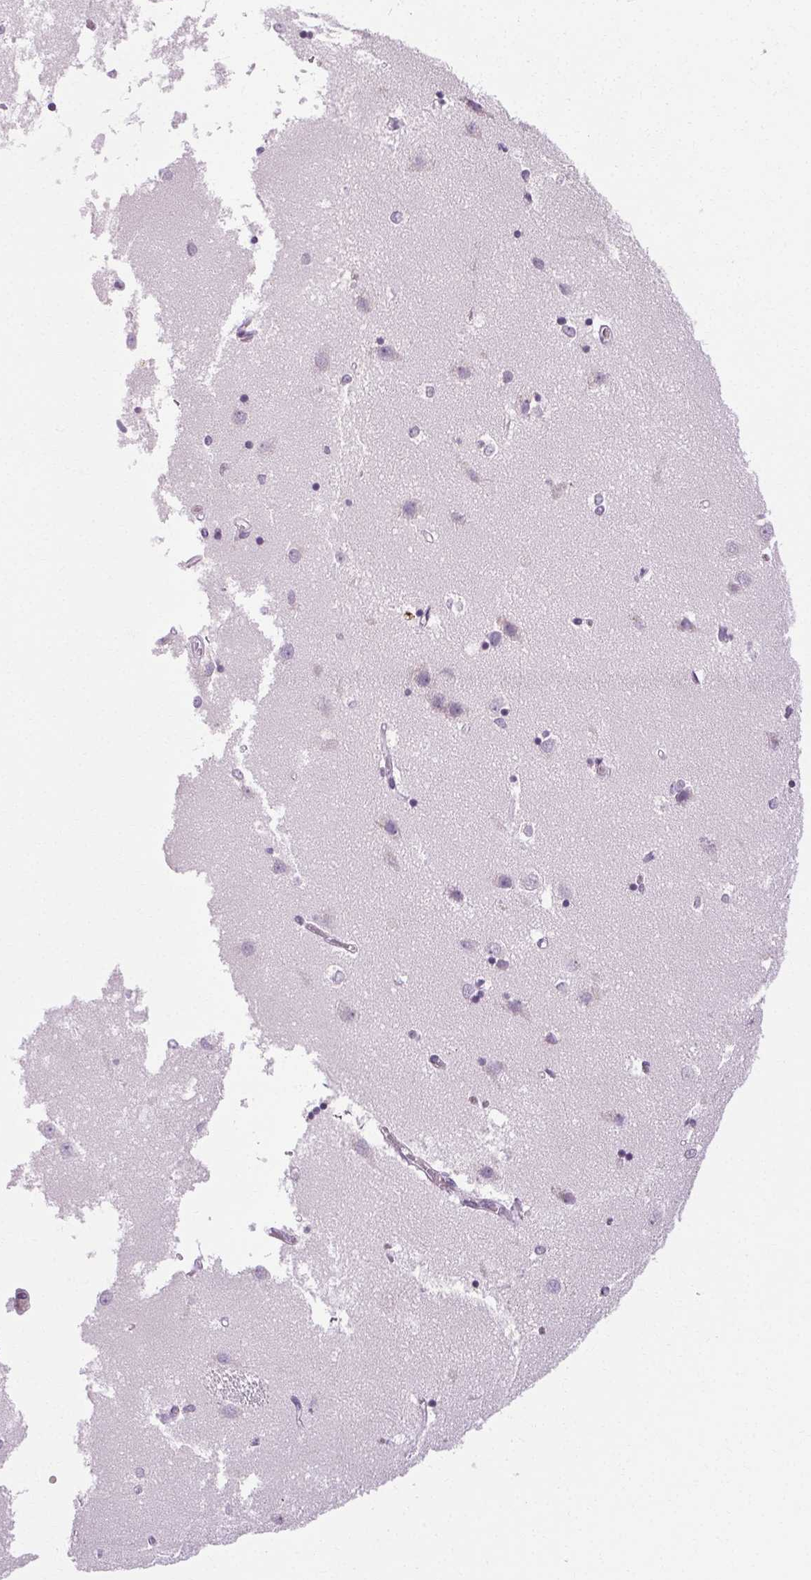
{"staining": {"intensity": "negative", "quantity": "none", "location": "none"}, "tissue": "caudate", "cell_type": "Glial cells", "image_type": "normal", "snomed": [{"axis": "morphology", "description": "Normal tissue, NOS"}, {"axis": "topography", "description": "Lateral ventricle wall"}], "caption": "Micrograph shows no significant protein expression in glial cells of normal caudate.", "gene": "POMC", "patient": {"sex": "male", "age": 54}}